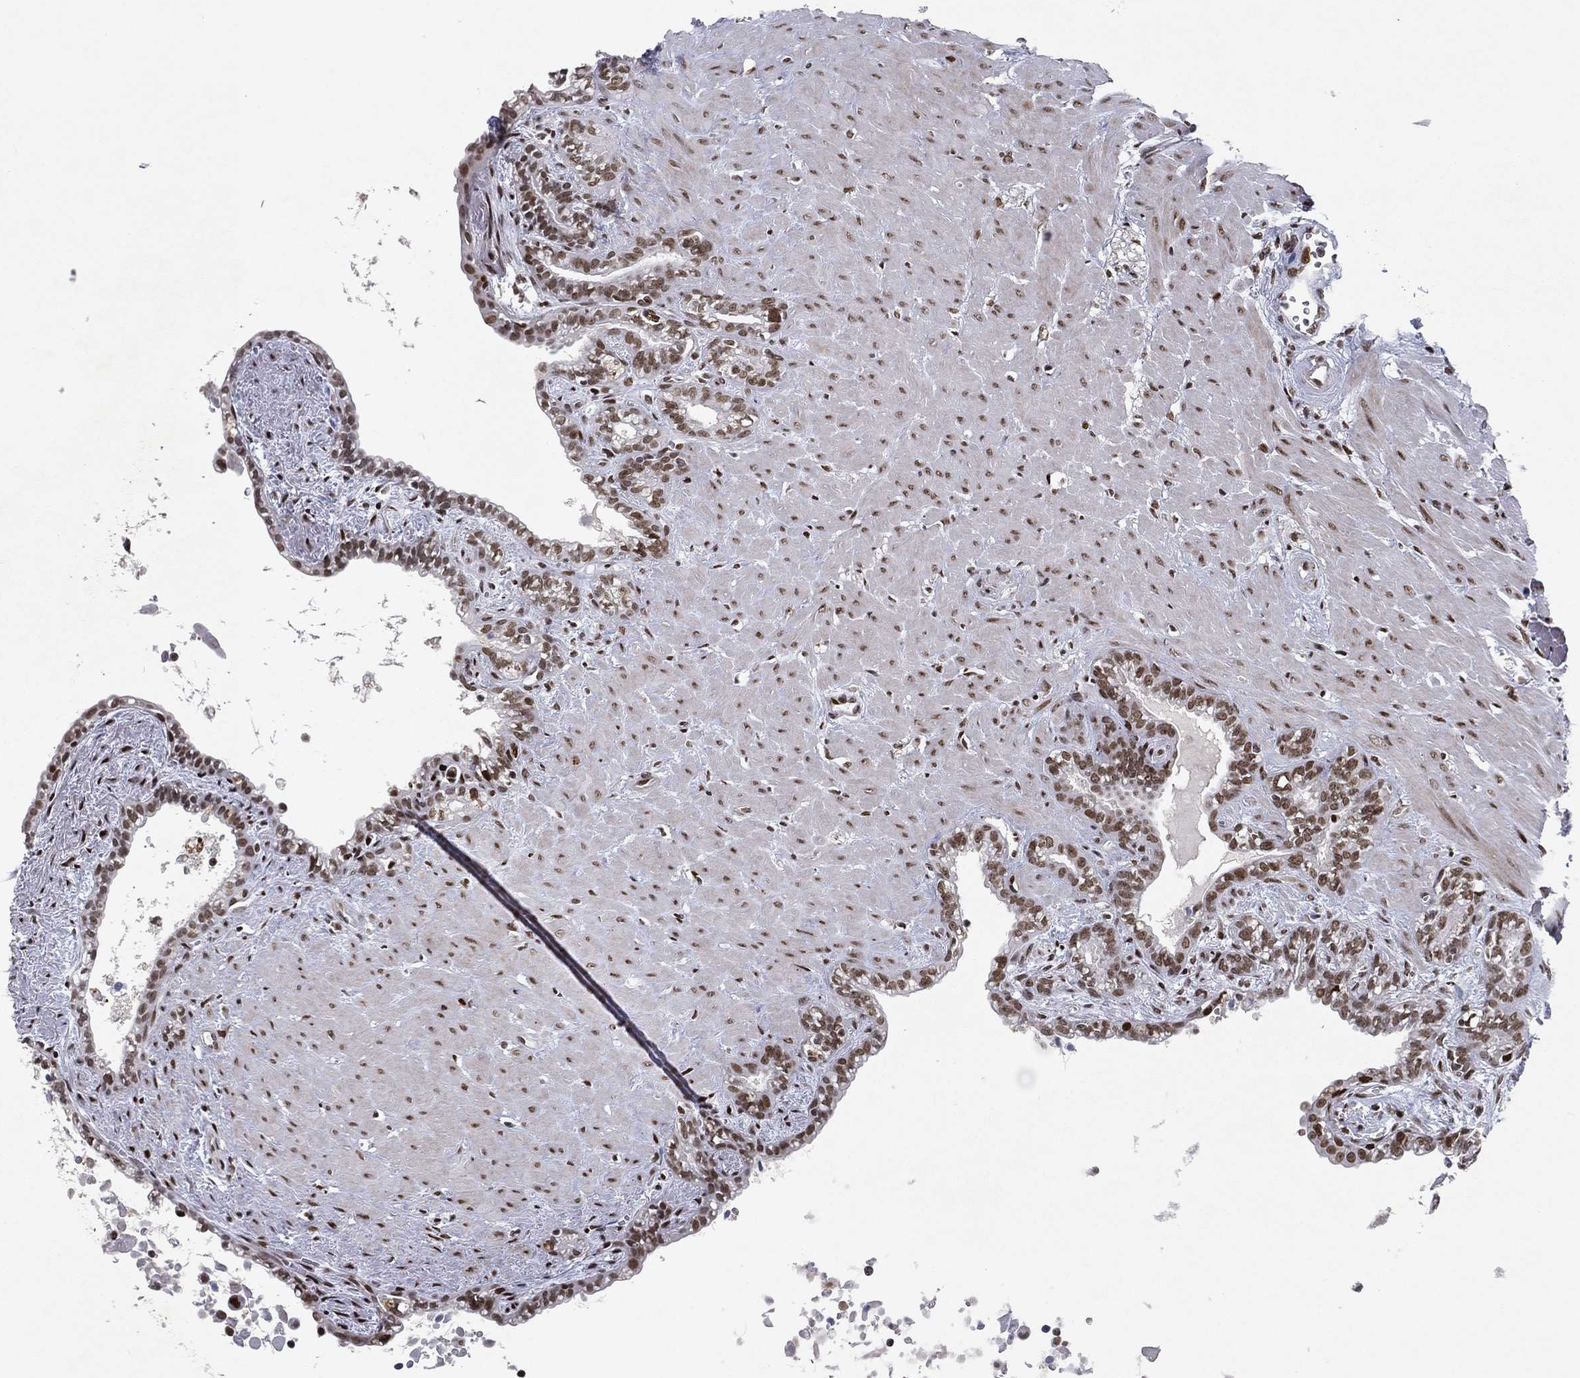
{"staining": {"intensity": "moderate", "quantity": "<25%", "location": "nuclear"}, "tissue": "seminal vesicle", "cell_type": "Glandular cells", "image_type": "normal", "snomed": [{"axis": "morphology", "description": "Normal tissue, NOS"}, {"axis": "morphology", "description": "Urothelial carcinoma, NOS"}, {"axis": "topography", "description": "Urinary bladder"}, {"axis": "topography", "description": "Seminal veicle"}], "caption": "The immunohistochemical stain highlights moderate nuclear positivity in glandular cells of benign seminal vesicle. (DAB (3,3'-diaminobenzidine) IHC with brightfield microscopy, high magnification).", "gene": "RTF1", "patient": {"sex": "male", "age": 76}}